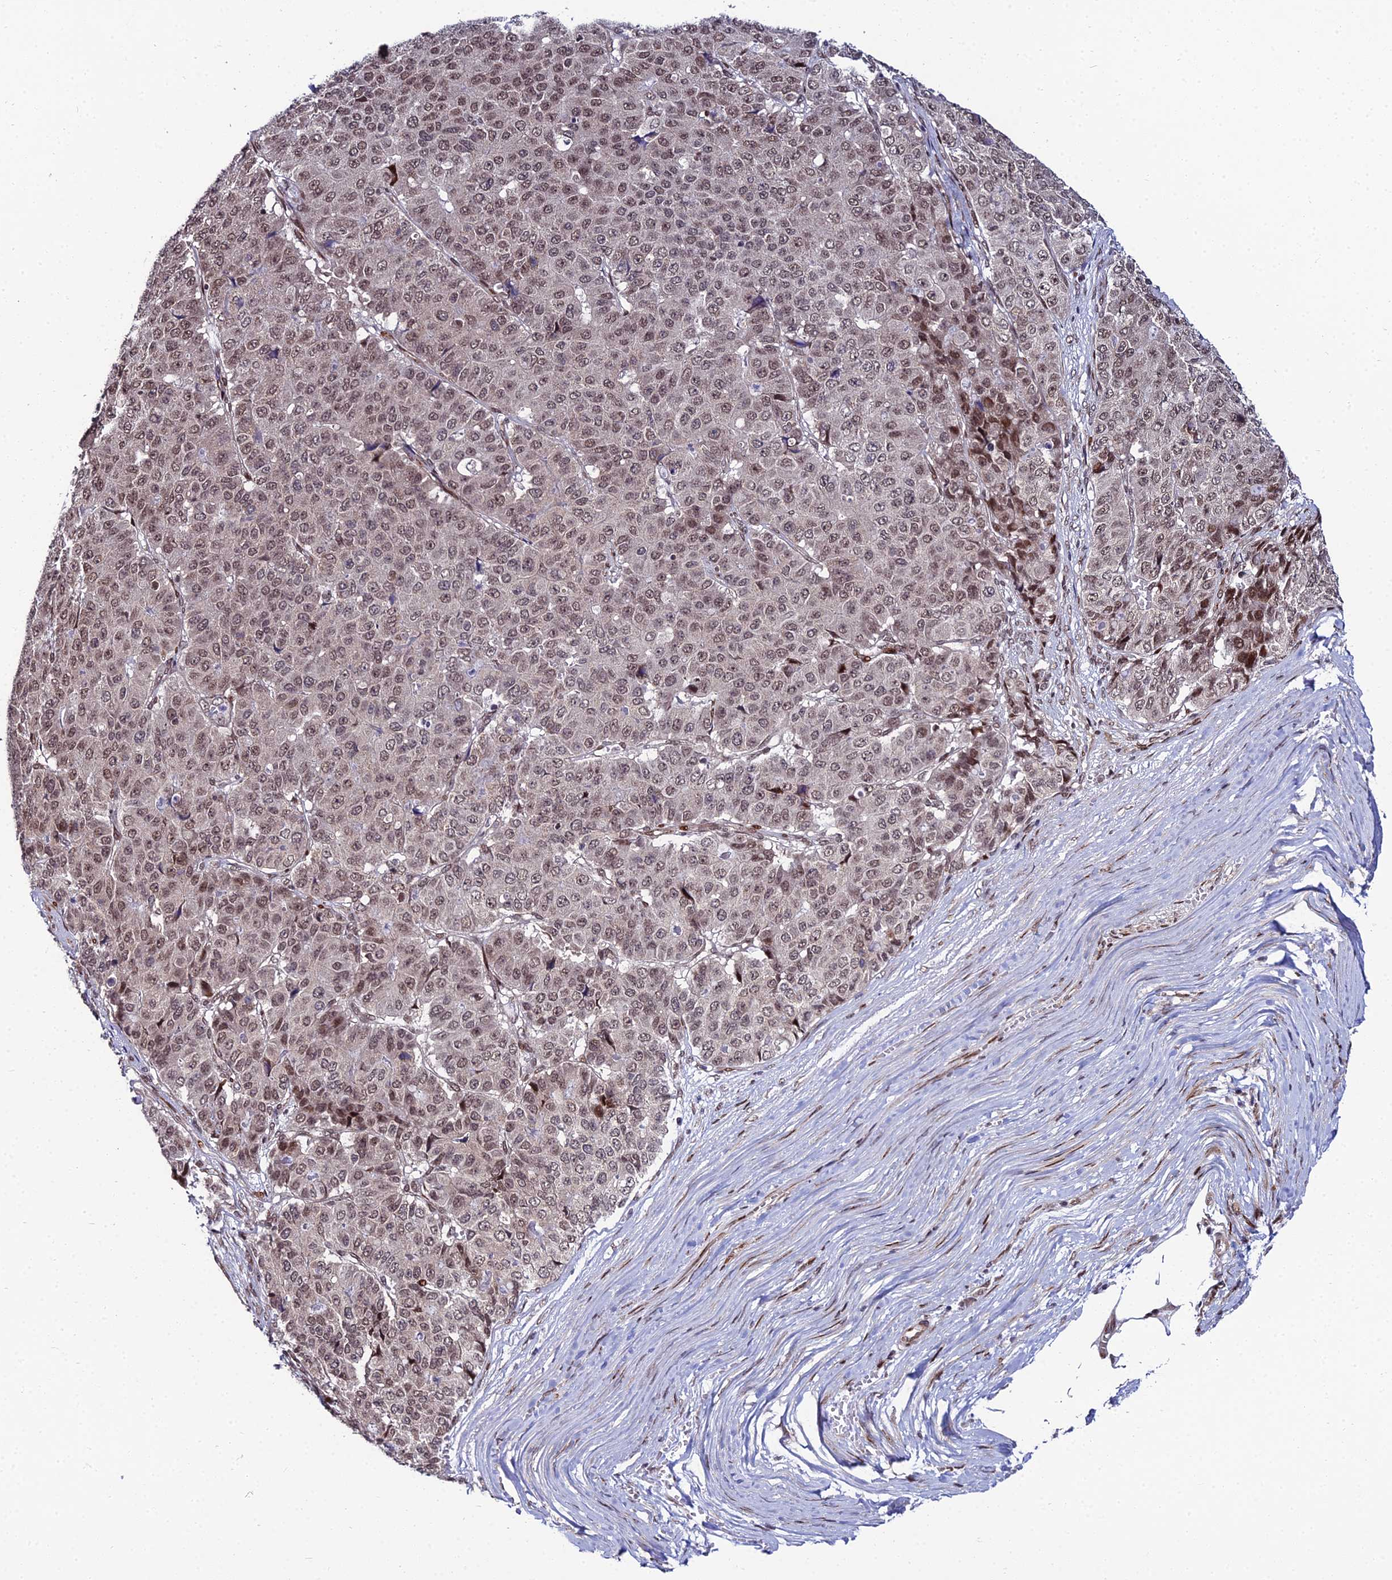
{"staining": {"intensity": "moderate", "quantity": ">75%", "location": "nuclear"}, "tissue": "pancreatic cancer", "cell_type": "Tumor cells", "image_type": "cancer", "snomed": [{"axis": "morphology", "description": "Adenocarcinoma, NOS"}, {"axis": "topography", "description": "Pancreas"}], "caption": "Immunohistochemistry (IHC) of adenocarcinoma (pancreatic) exhibits medium levels of moderate nuclear staining in approximately >75% of tumor cells.", "gene": "ZNF668", "patient": {"sex": "male", "age": 50}}